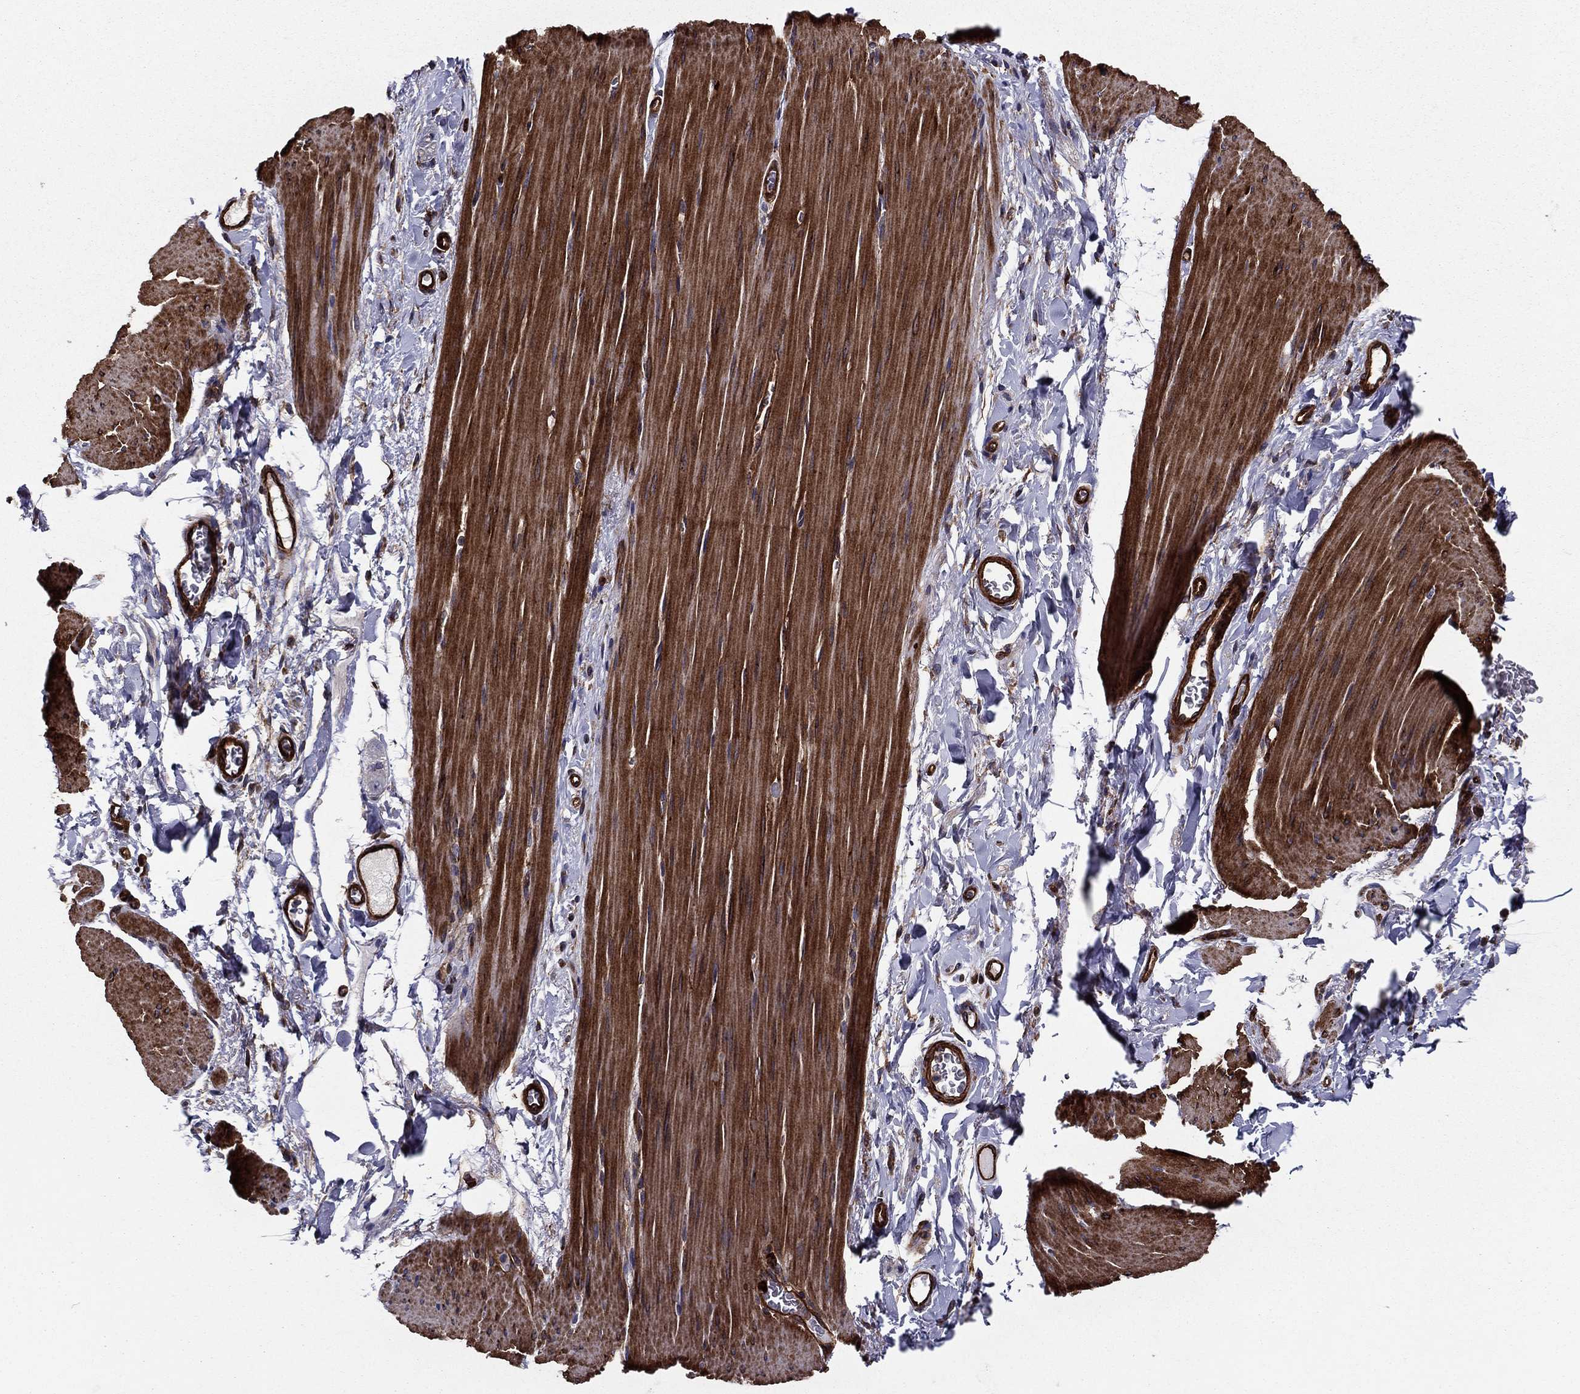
{"staining": {"intensity": "negative", "quantity": "none", "location": "none"}, "tissue": "adipose tissue", "cell_type": "Adipocytes", "image_type": "normal", "snomed": [{"axis": "morphology", "description": "Normal tissue, NOS"}, {"axis": "topography", "description": "Smooth muscle"}, {"axis": "topography", "description": "Duodenum"}, {"axis": "topography", "description": "Peripheral nerve tissue"}], "caption": "Immunohistochemistry histopathology image of benign adipose tissue: adipose tissue stained with DAB shows no significant protein expression in adipocytes. (IHC, brightfield microscopy, high magnification).", "gene": "EHBP1L1", "patient": {"sex": "female", "age": 61}}